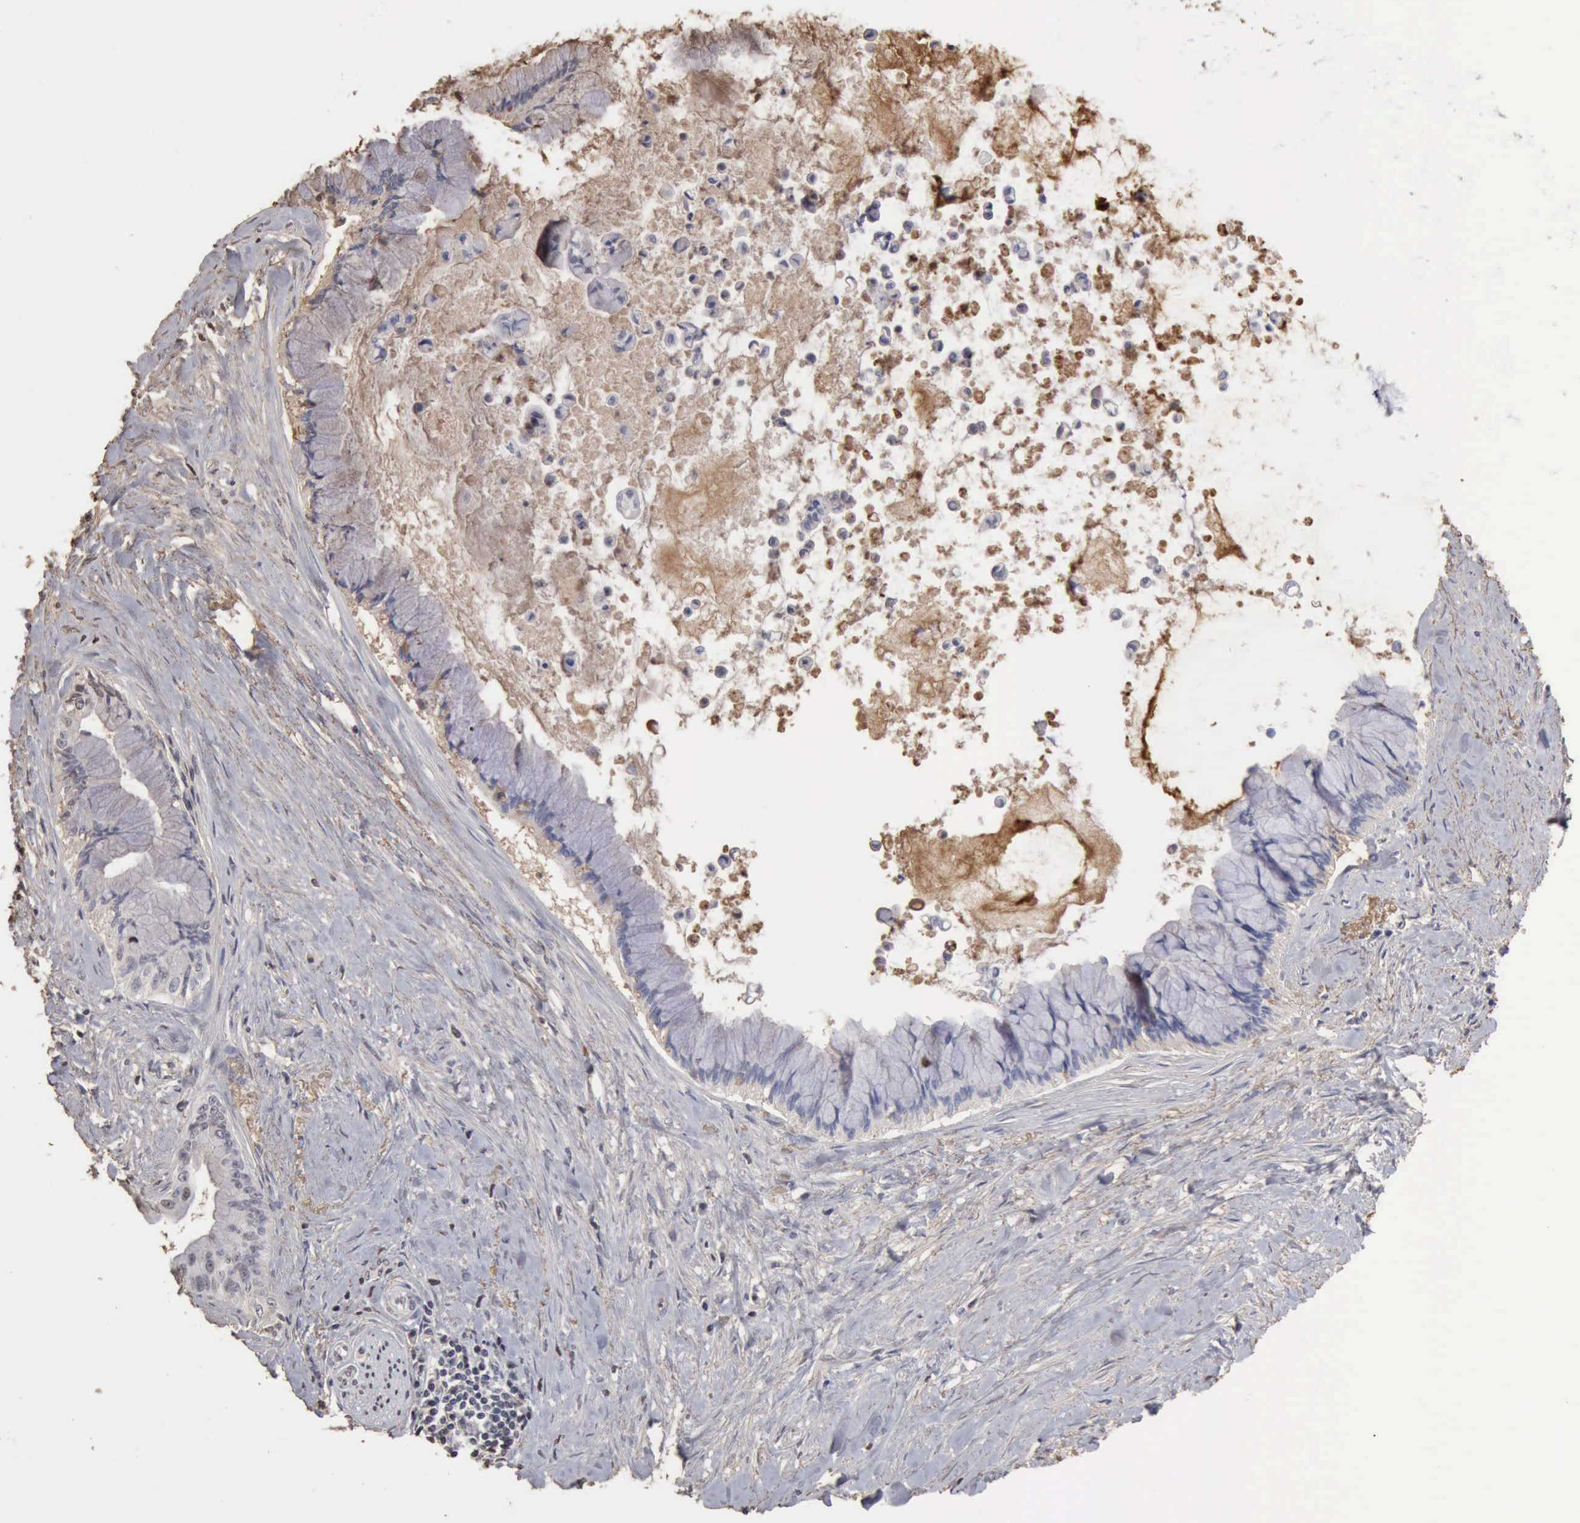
{"staining": {"intensity": "negative", "quantity": "none", "location": "none"}, "tissue": "pancreatic cancer", "cell_type": "Tumor cells", "image_type": "cancer", "snomed": [{"axis": "morphology", "description": "Adenocarcinoma, NOS"}, {"axis": "topography", "description": "Pancreas"}], "caption": "This photomicrograph is of pancreatic cancer (adenocarcinoma) stained with IHC to label a protein in brown with the nuclei are counter-stained blue. There is no staining in tumor cells.", "gene": "SERPINA1", "patient": {"sex": "male", "age": 59}}